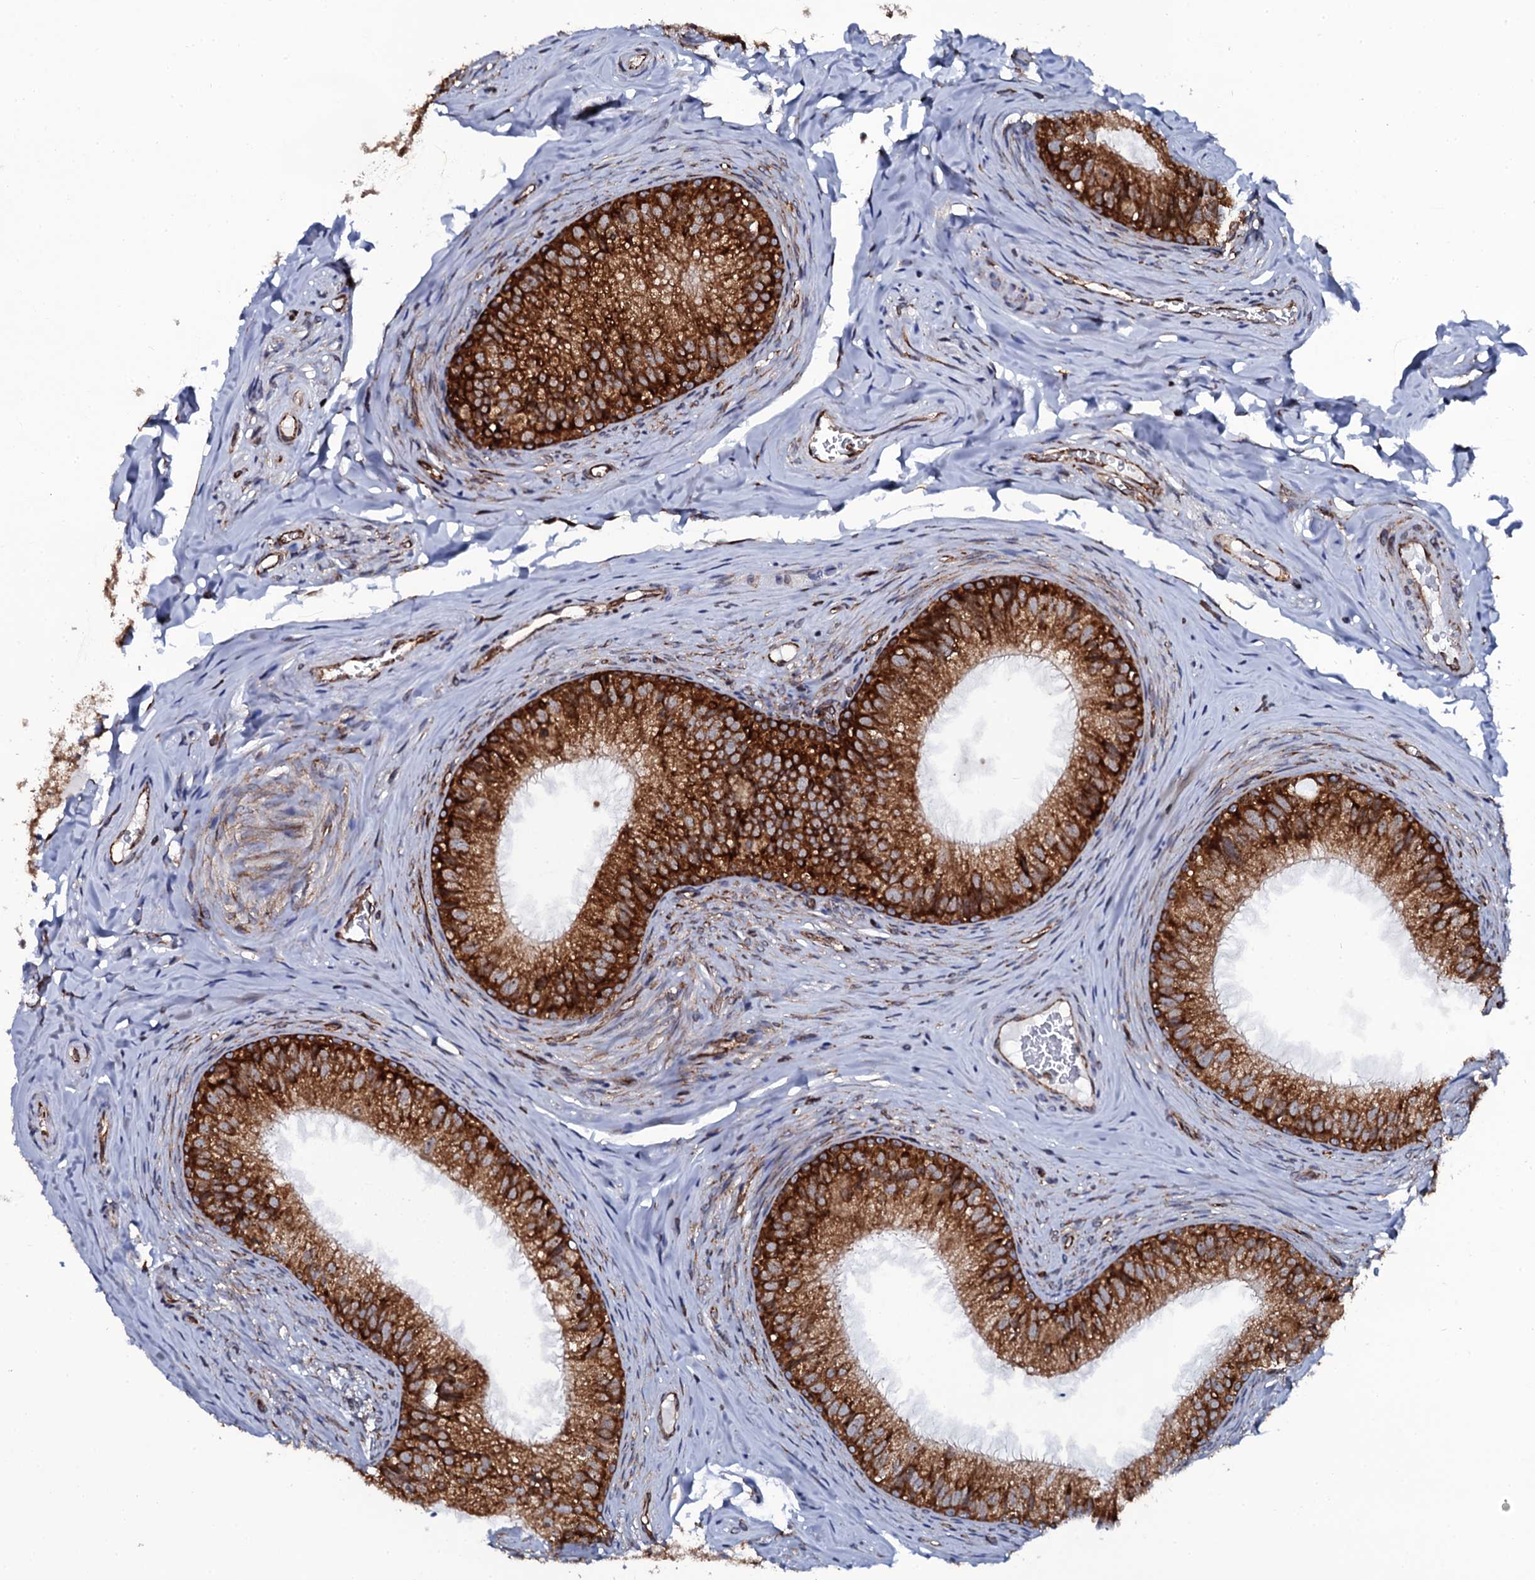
{"staining": {"intensity": "strong", "quantity": ">75%", "location": "cytoplasmic/membranous"}, "tissue": "epididymis", "cell_type": "Glandular cells", "image_type": "normal", "snomed": [{"axis": "morphology", "description": "Normal tissue, NOS"}, {"axis": "topography", "description": "Epididymis"}], "caption": "IHC micrograph of unremarkable epididymis: human epididymis stained using immunohistochemistry displays high levels of strong protein expression localized specifically in the cytoplasmic/membranous of glandular cells, appearing as a cytoplasmic/membranous brown color.", "gene": "SPTY2D1", "patient": {"sex": "male", "age": 34}}